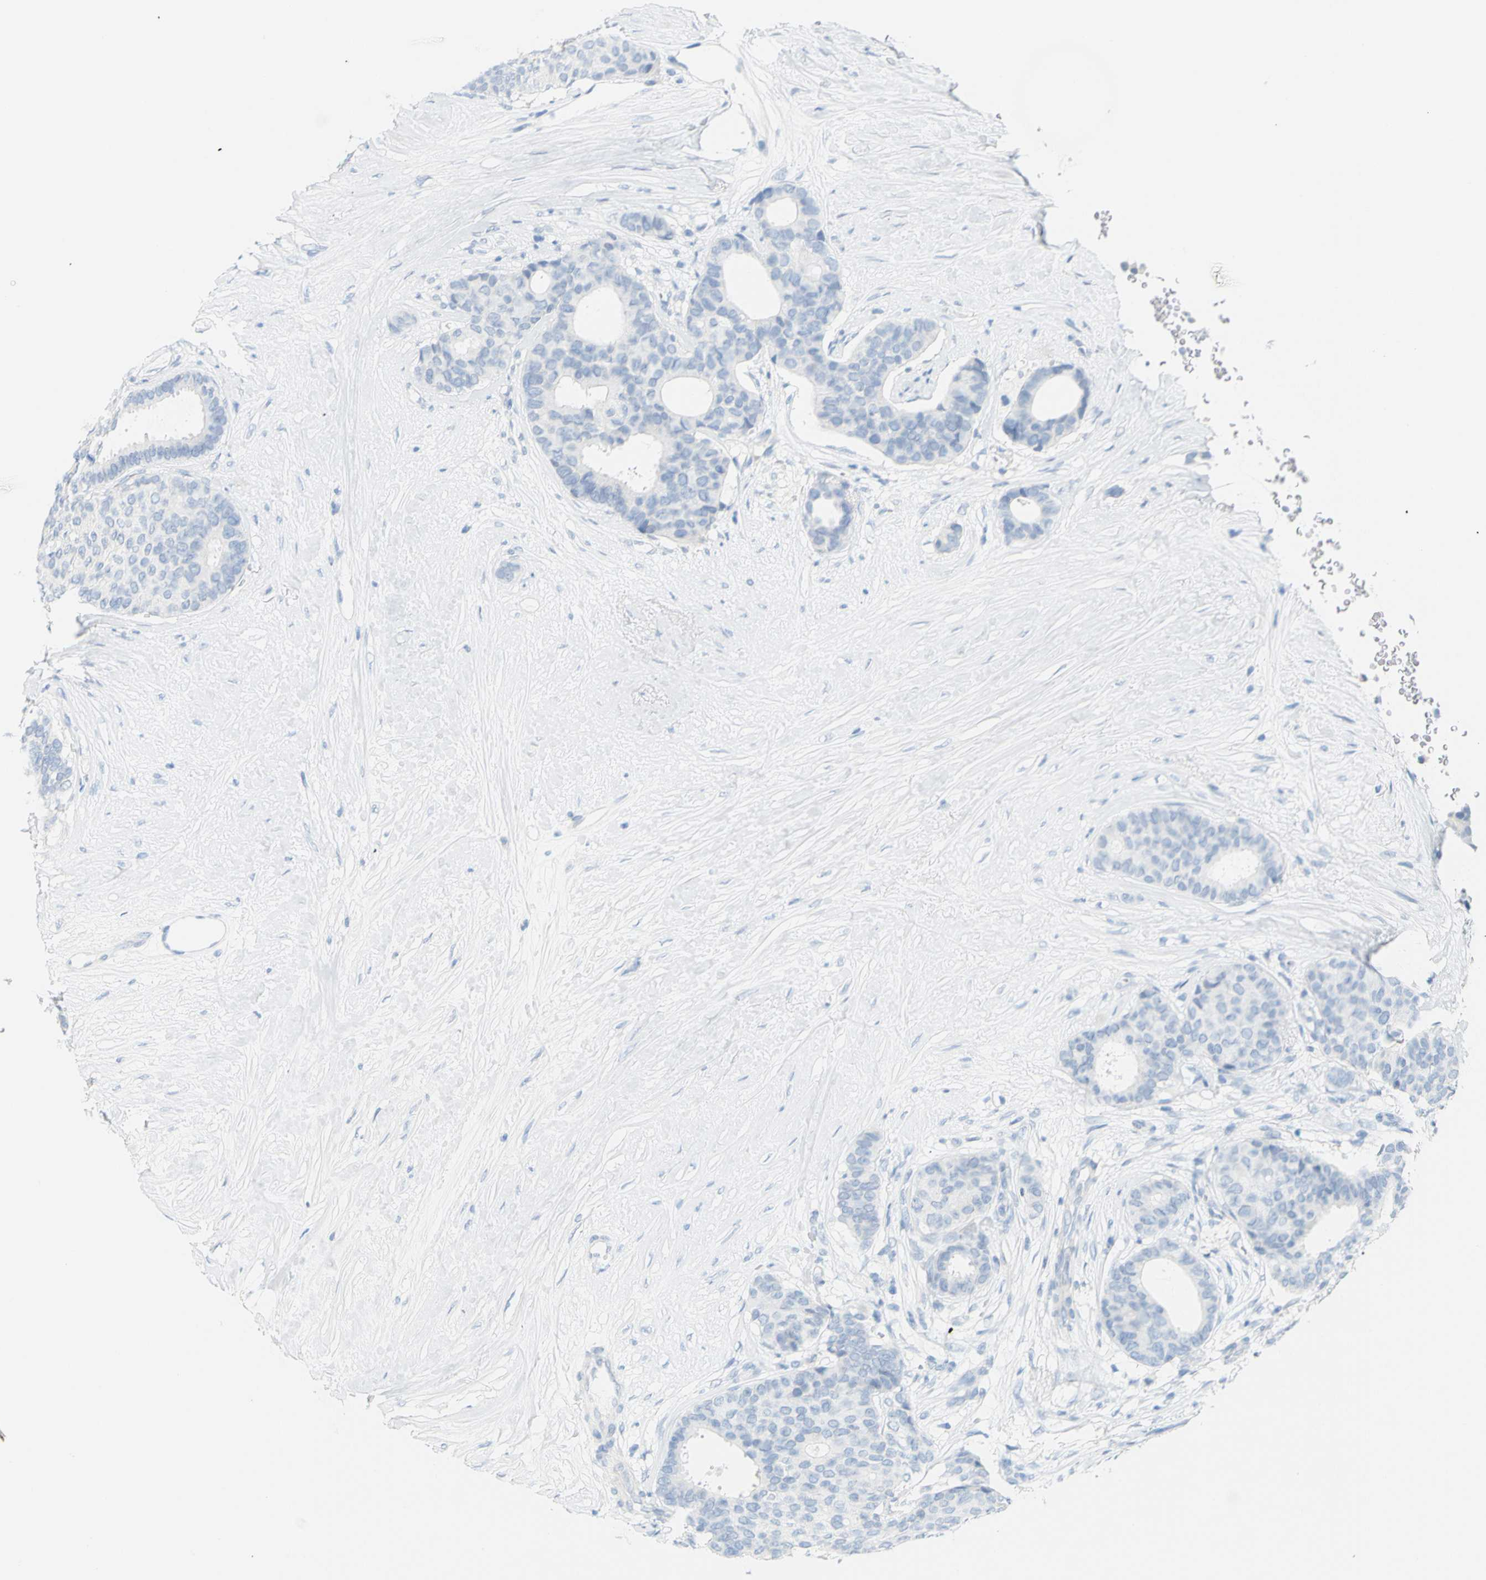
{"staining": {"intensity": "negative", "quantity": "none", "location": "none"}, "tissue": "breast cancer", "cell_type": "Tumor cells", "image_type": "cancer", "snomed": [{"axis": "morphology", "description": "Duct carcinoma"}, {"axis": "topography", "description": "Breast"}], "caption": "Histopathology image shows no significant protein staining in tumor cells of breast cancer.", "gene": "OPN1SW", "patient": {"sex": "female", "age": 75}}